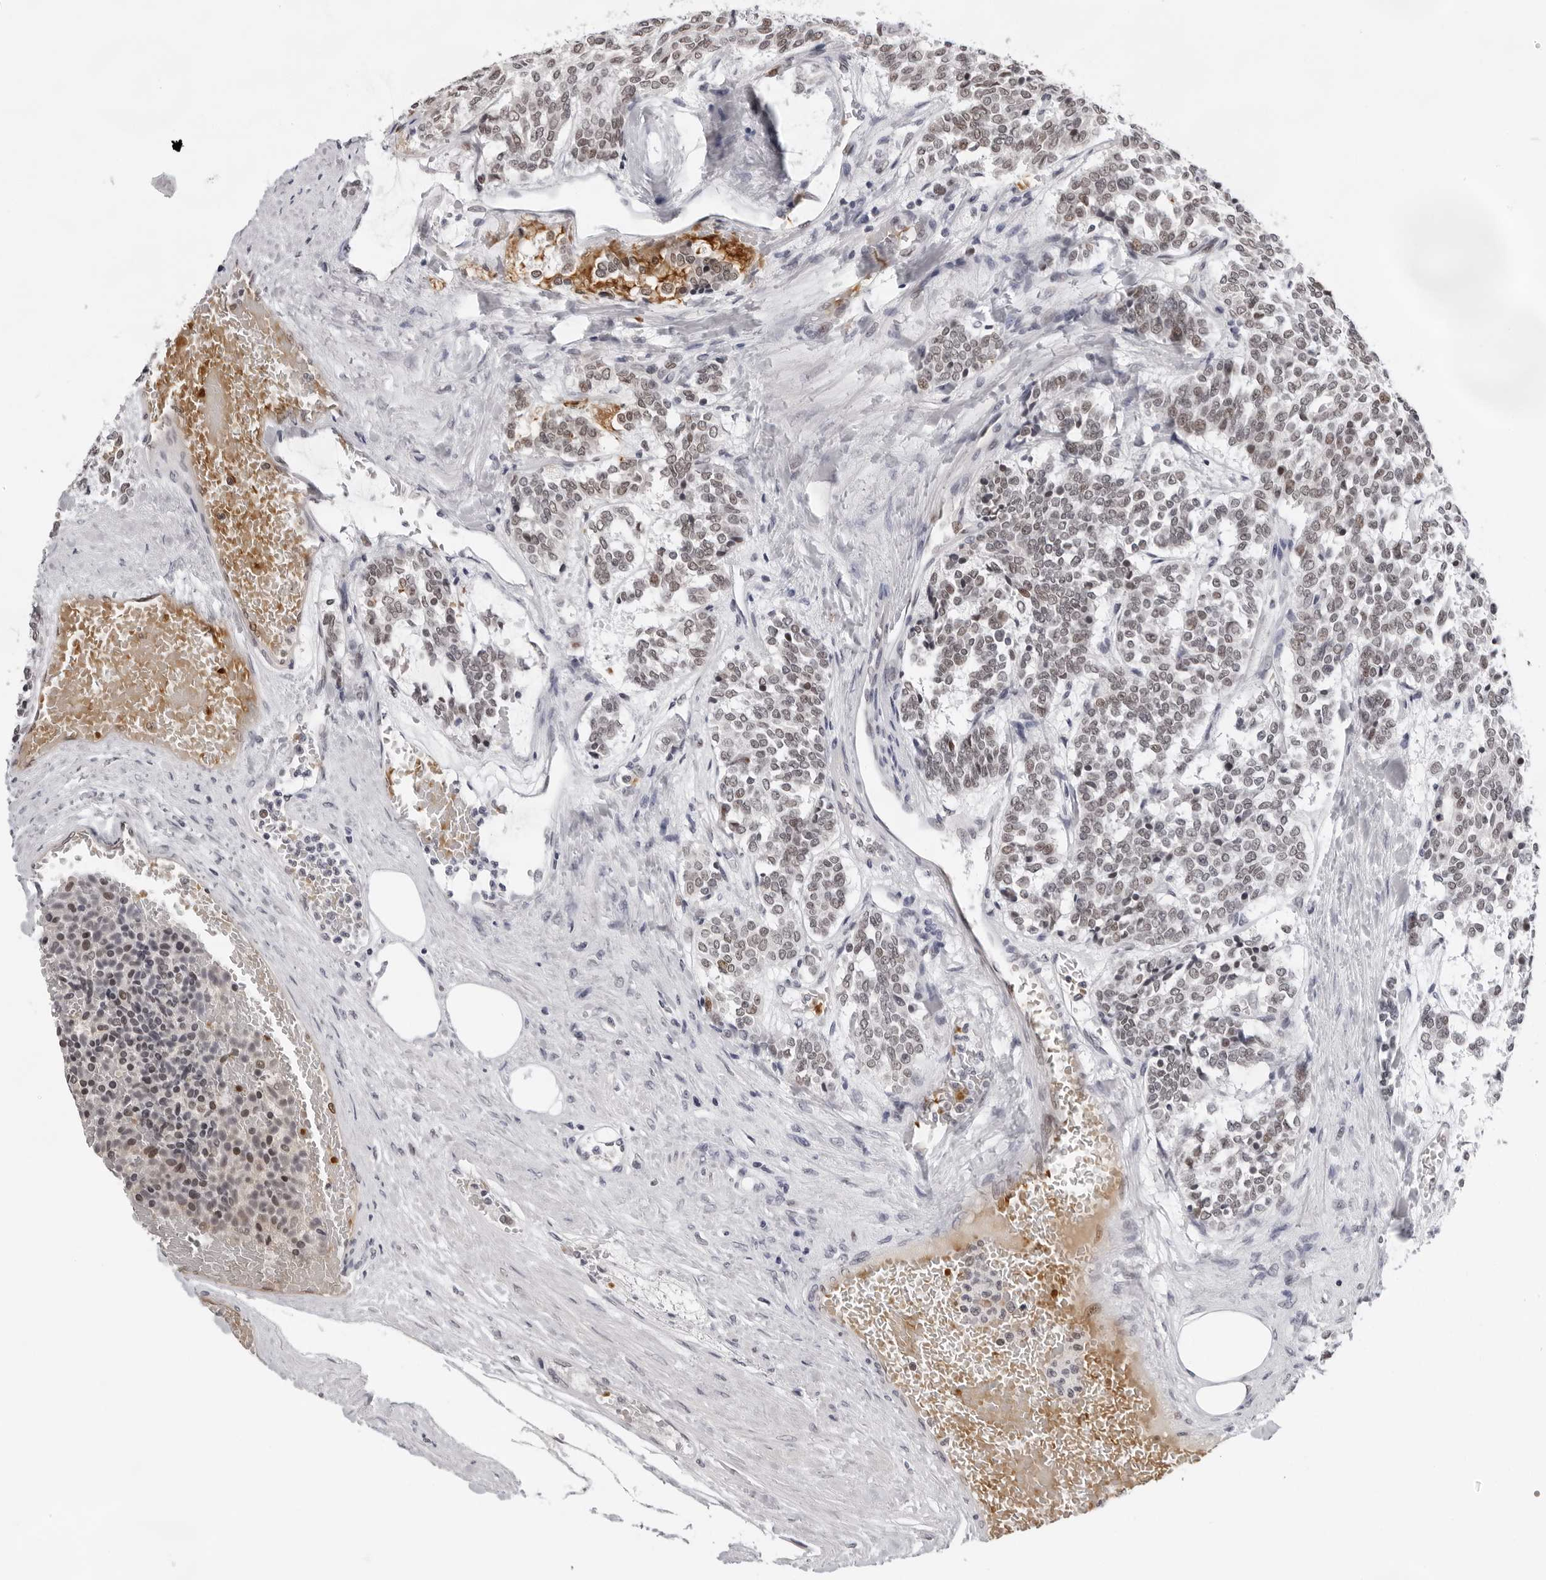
{"staining": {"intensity": "weak", "quantity": ">75%", "location": "nuclear"}, "tissue": "carcinoid", "cell_type": "Tumor cells", "image_type": "cancer", "snomed": [{"axis": "morphology", "description": "Carcinoid, malignant, NOS"}, {"axis": "topography", "description": "Pancreas"}], "caption": "Weak nuclear staining for a protein is present in approximately >75% of tumor cells of carcinoid using immunohistochemistry (IHC).", "gene": "USP1", "patient": {"sex": "female", "age": 54}}